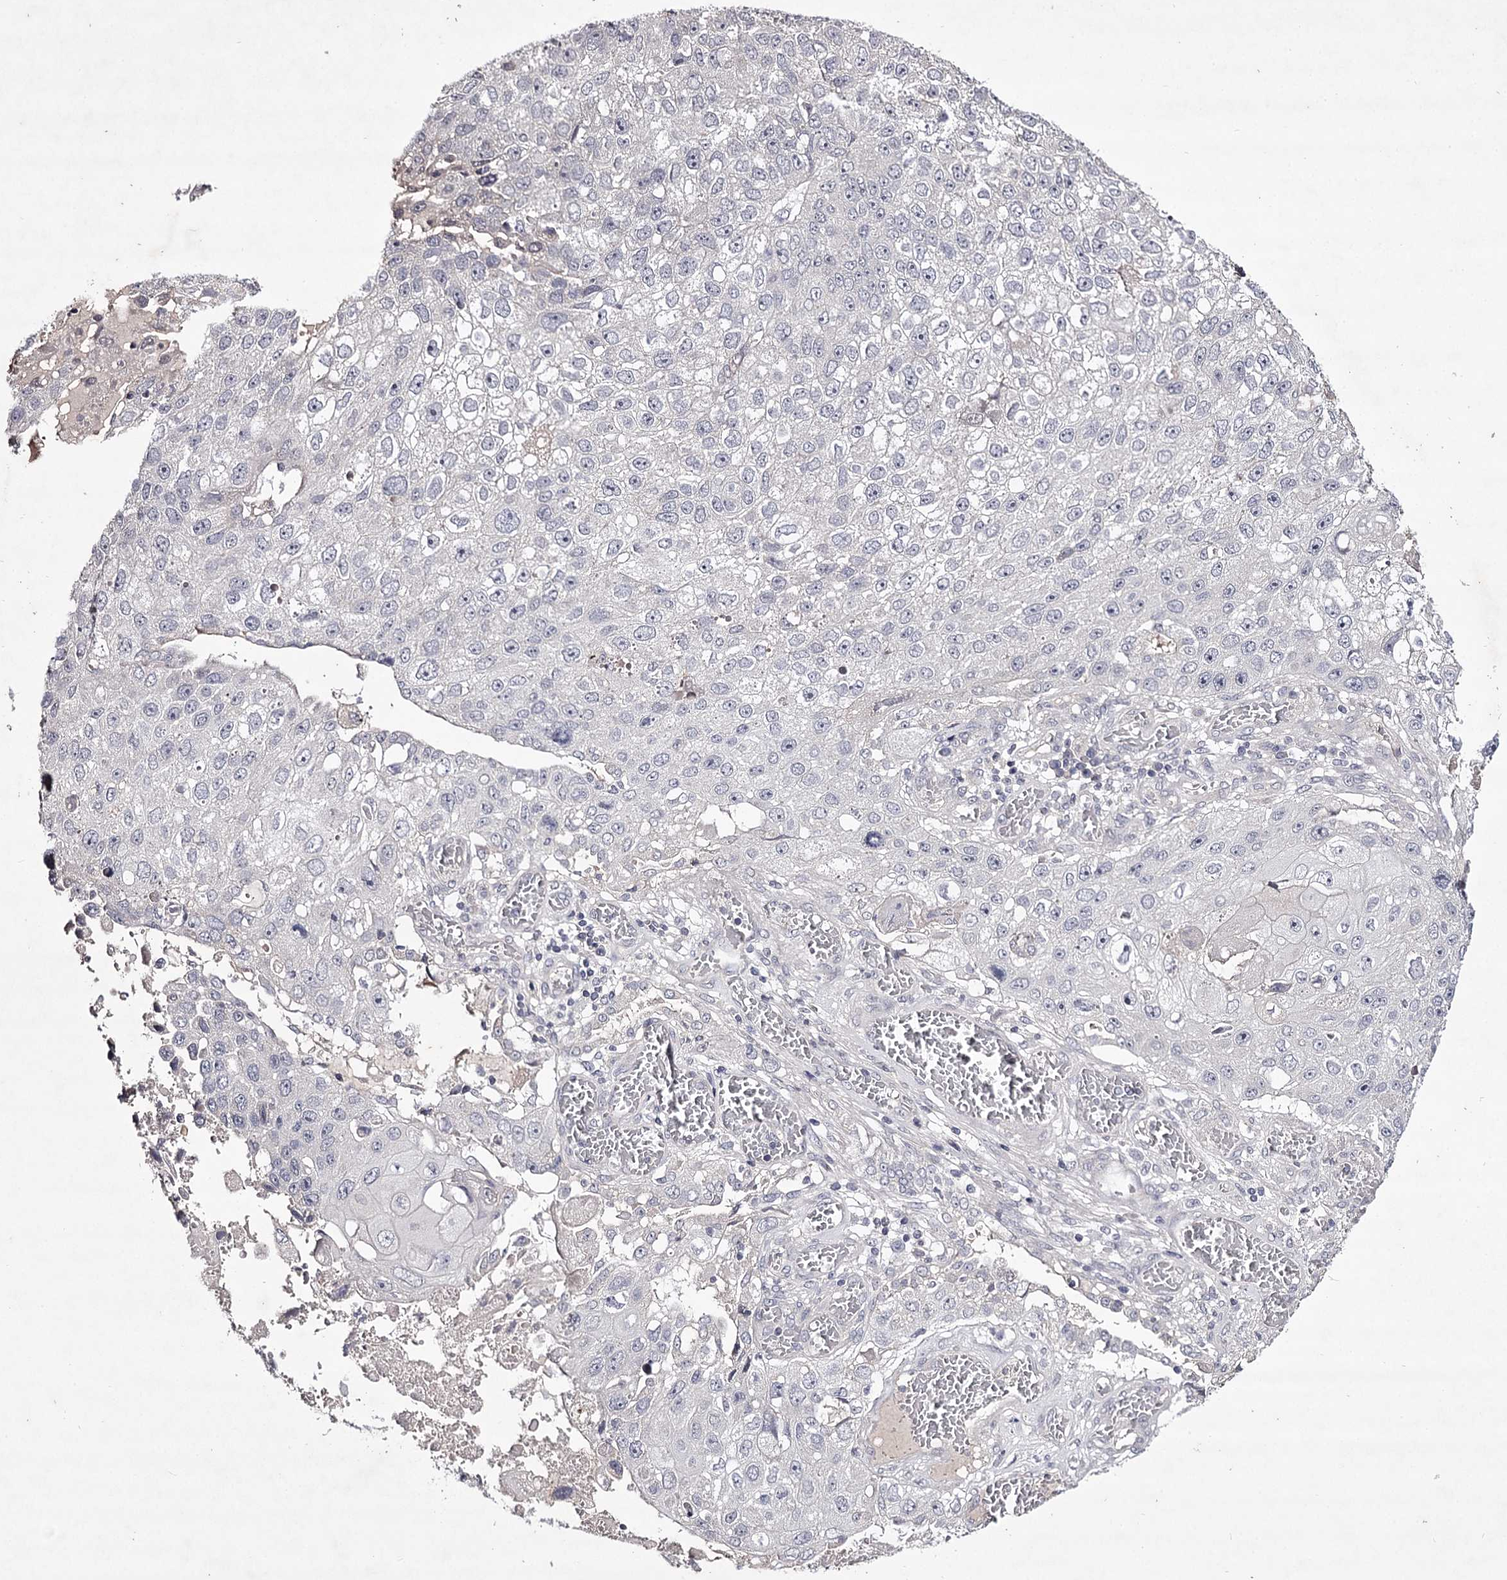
{"staining": {"intensity": "negative", "quantity": "none", "location": "none"}, "tissue": "lung cancer", "cell_type": "Tumor cells", "image_type": "cancer", "snomed": [{"axis": "morphology", "description": "Squamous cell carcinoma, NOS"}, {"axis": "topography", "description": "Lung"}], "caption": "A high-resolution histopathology image shows immunohistochemistry staining of lung cancer (squamous cell carcinoma), which demonstrates no significant positivity in tumor cells.", "gene": "PRM2", "patient": {"sex": "male", "age": 61}}